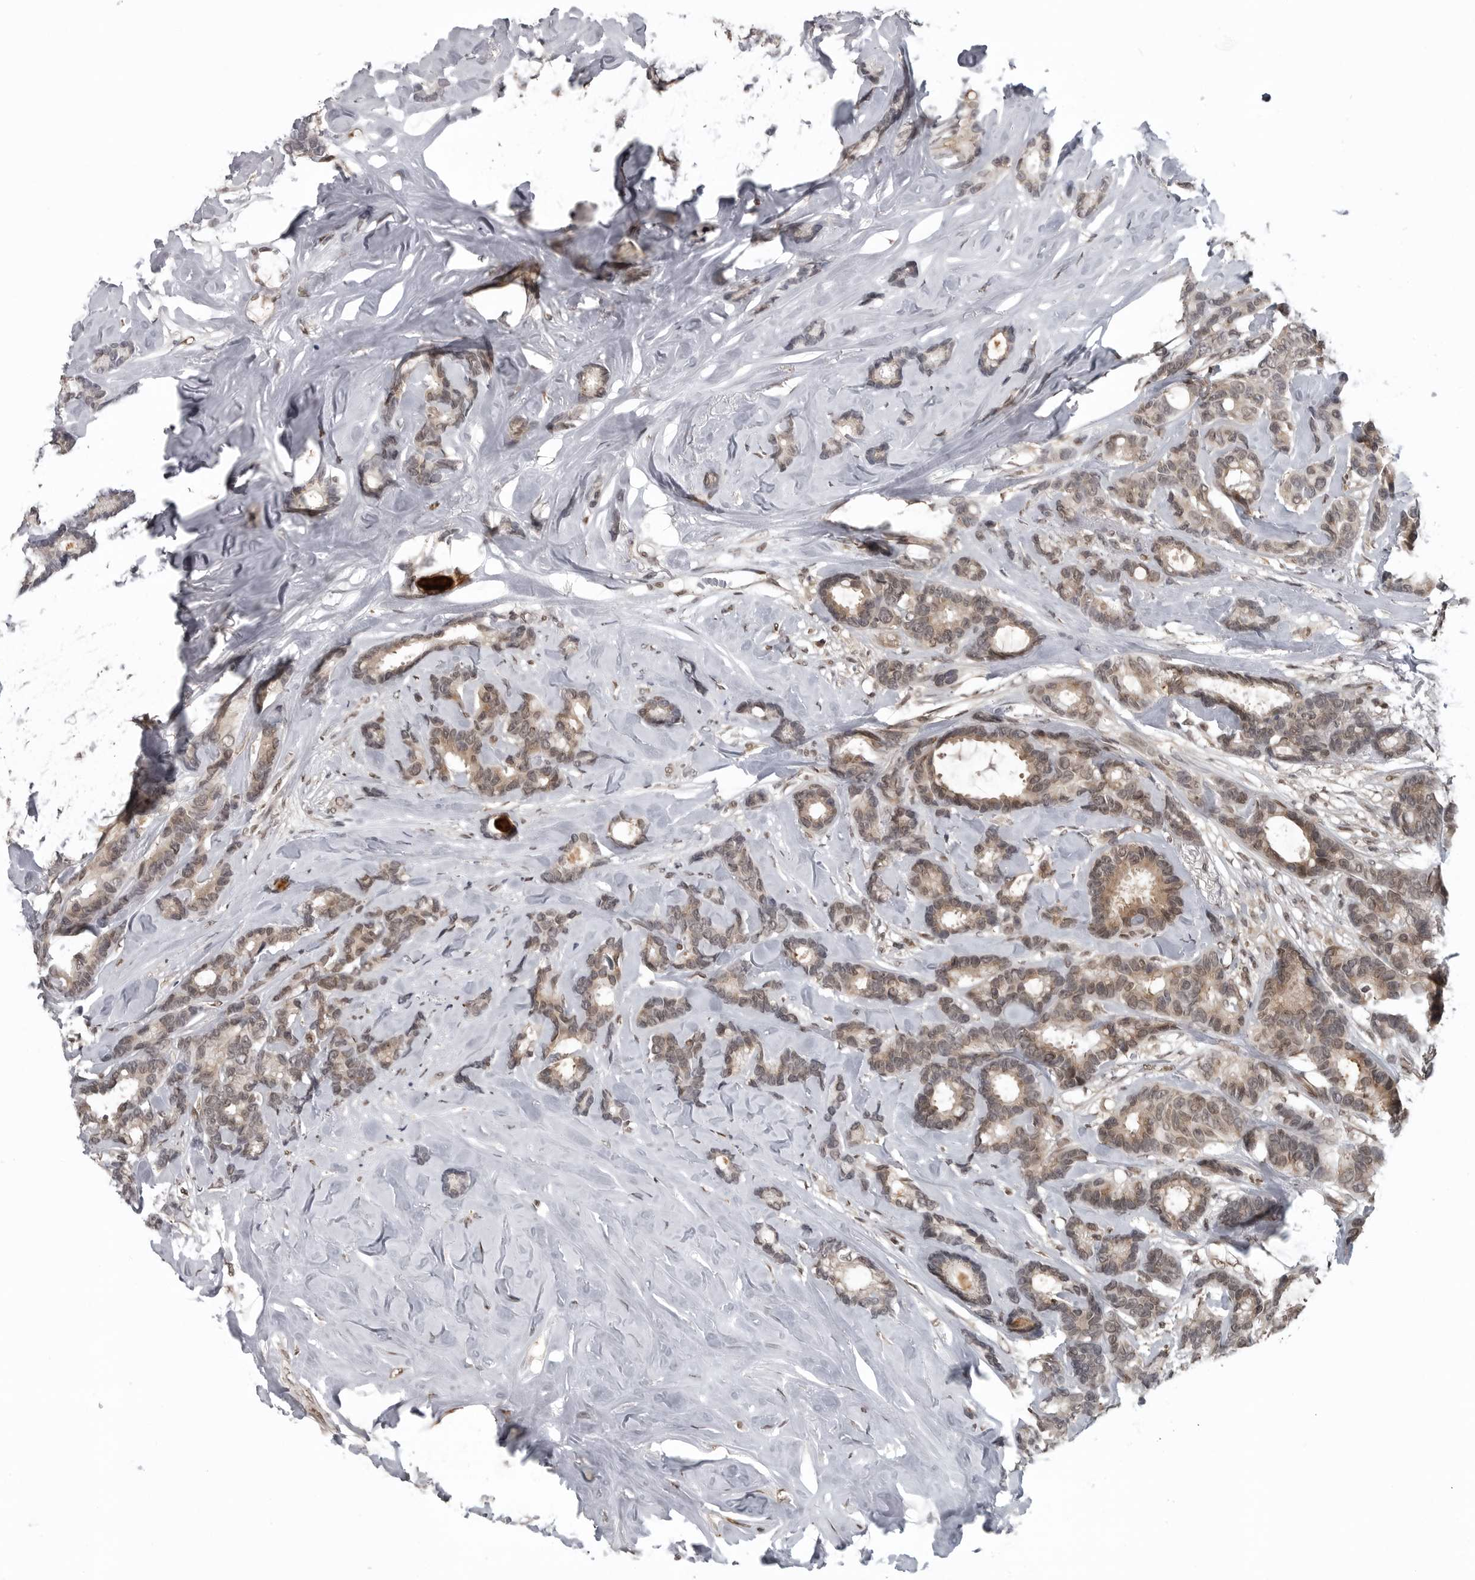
{"staining": {"intensity": "weak", "quantity": ">75%", "location": "nuclear"}, "tissue": "breast cancer", "cell_type": "Tumor cells", "image_type": "cancer", "snomed": [{"axis": "morphology", "description": "Duct carcinoma"}, {"axis": "topography", "description": "Breast"}], "caption": "This photomicrograph shows immunohistochemistry (IHC) staining of breast cancer (intraductal carcinoma), with low weak nuclear staining in about >75% of tumor cells.", "gene": "C8orf58", "patient": {"sex": "female", "age": 87}}